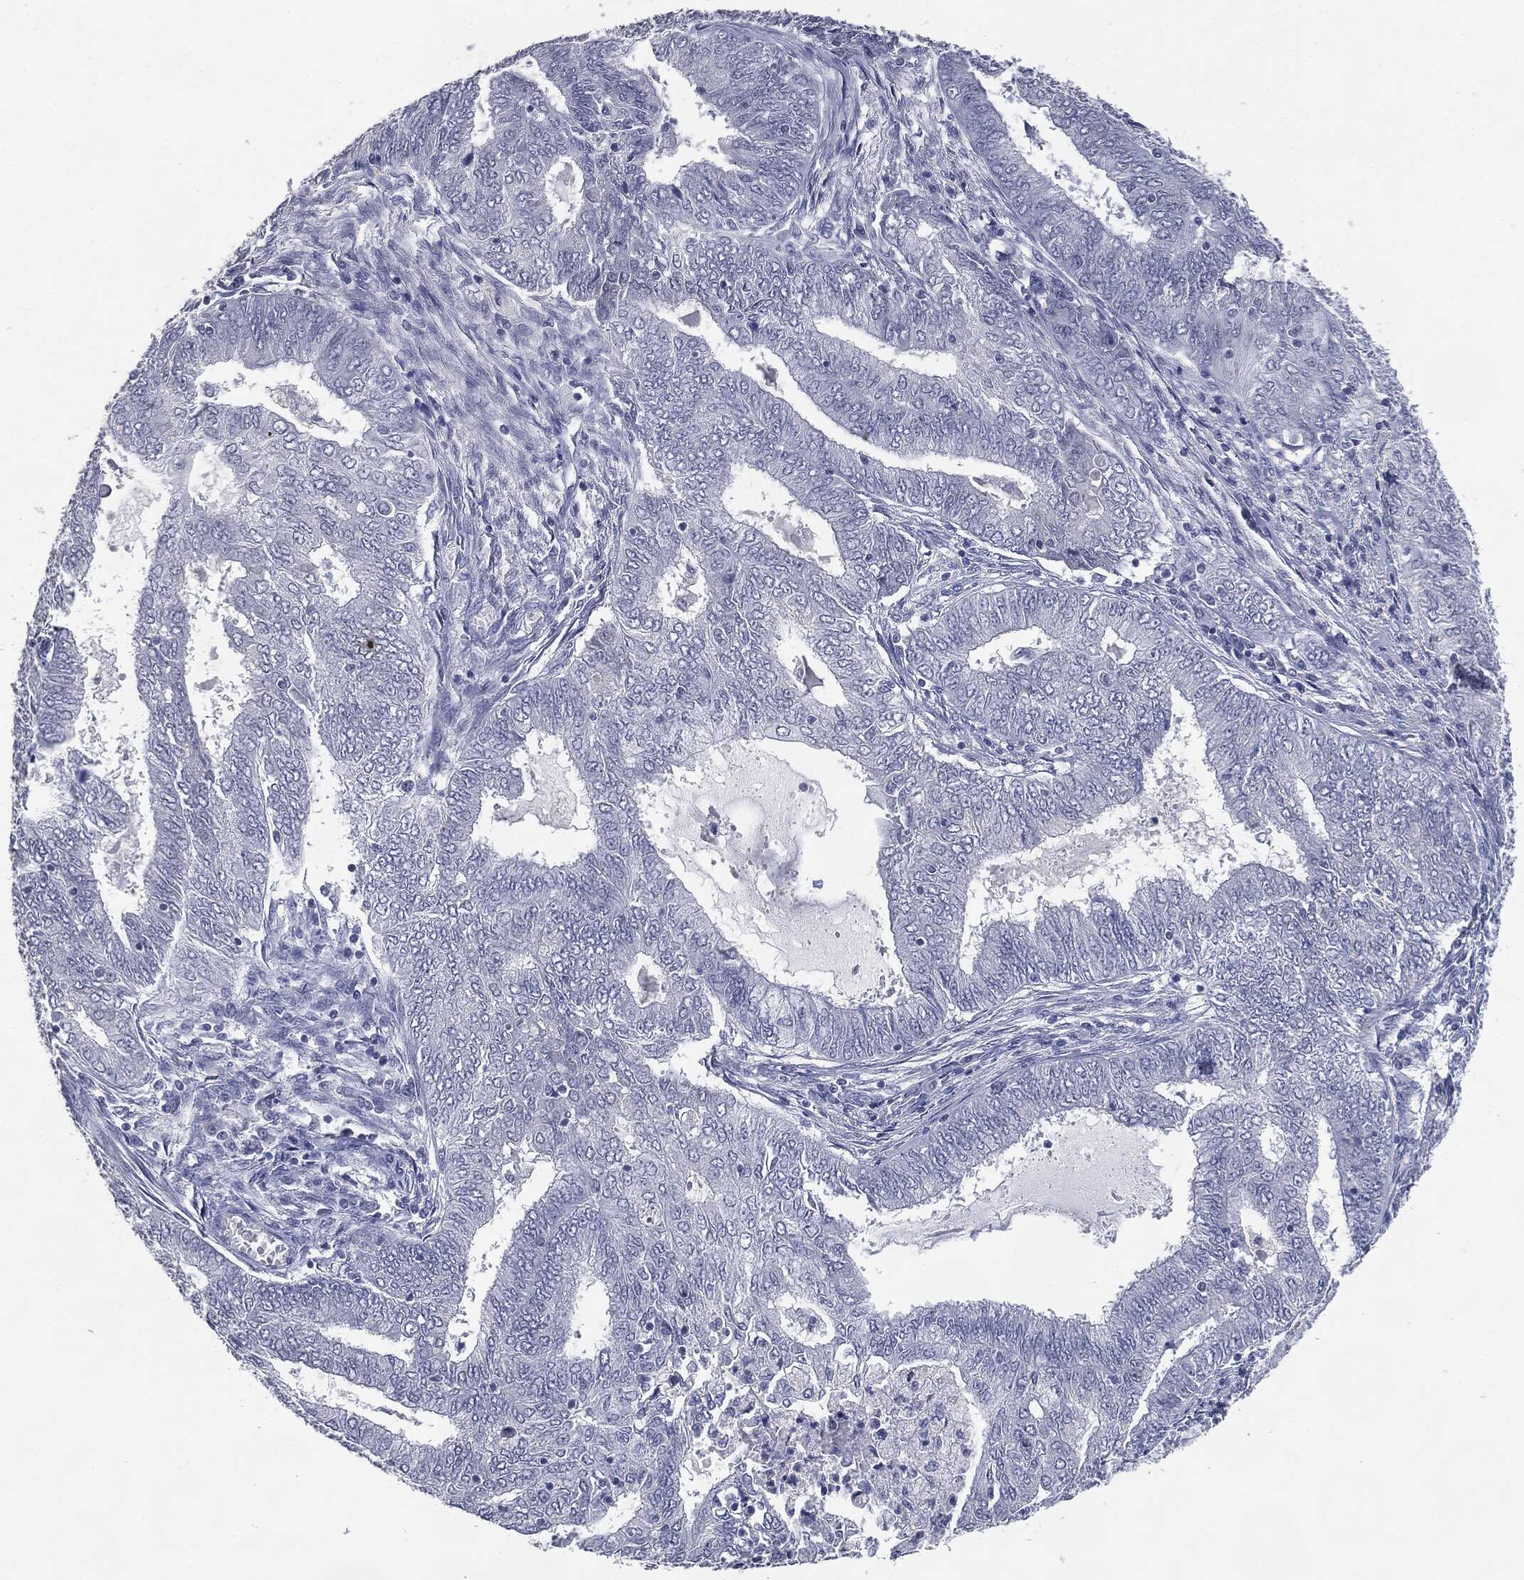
{"staining": {"intensity": "negative", "quantity": "none", "location": "none"}, "tissue": "endometrial cancer", "cell_type": "Tumor cells", "image_type": "cancer", "snomed": [{"axis": "morphology", "description": "Adenocarcinoma, NOS"}, {"axis": "topography", "description": "Endometrium"}], "caption": "Immunohistochemistry micrograph of endometrial cancer (adenocarcinoma) stained for a protein (brown), which reveals no positivity in tumor cells. (DAB (3,3'-diaminobenzidine) immunohistochemistry with hematoxylin counter stain).", "gene": "SLC2A2", "patient": {"sex": "female", "age": 62}}